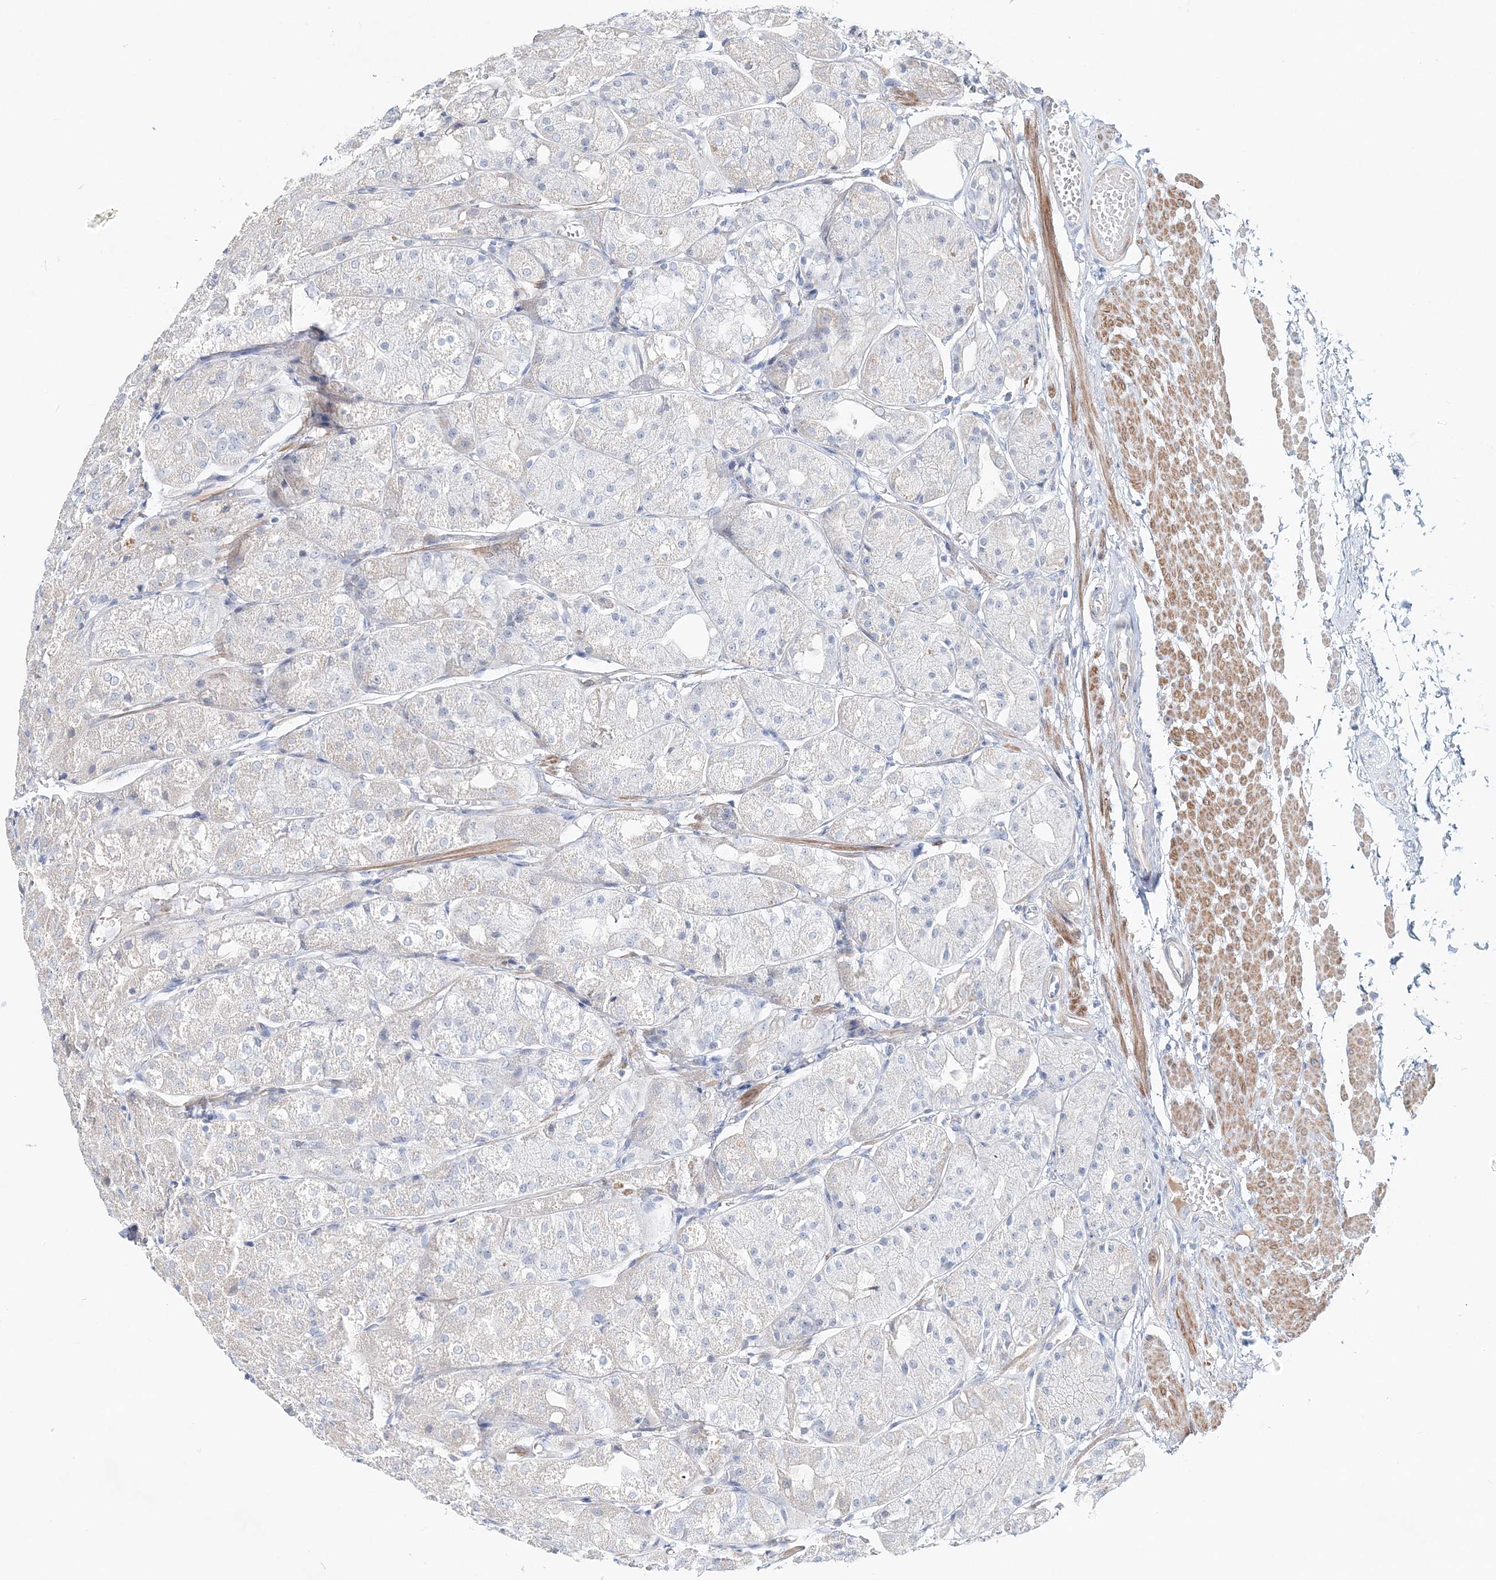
{"staining": {"intensity": "negative", "quantity": "none", "location": "none"}, "tissue": "stomach", "cell_type": "Glandular cells", "image_type": "normal", "snomed": [{"axis": "morphology", "description": "Normal tissue, NOS"}, {"axis": "topography", "description": "Stomach, upper"}], "caption": "IHC of benign stomach shows no positivity in glandular cells.", "gene": "DNAH5", "patient": {"sex": "male", "age": 72}}